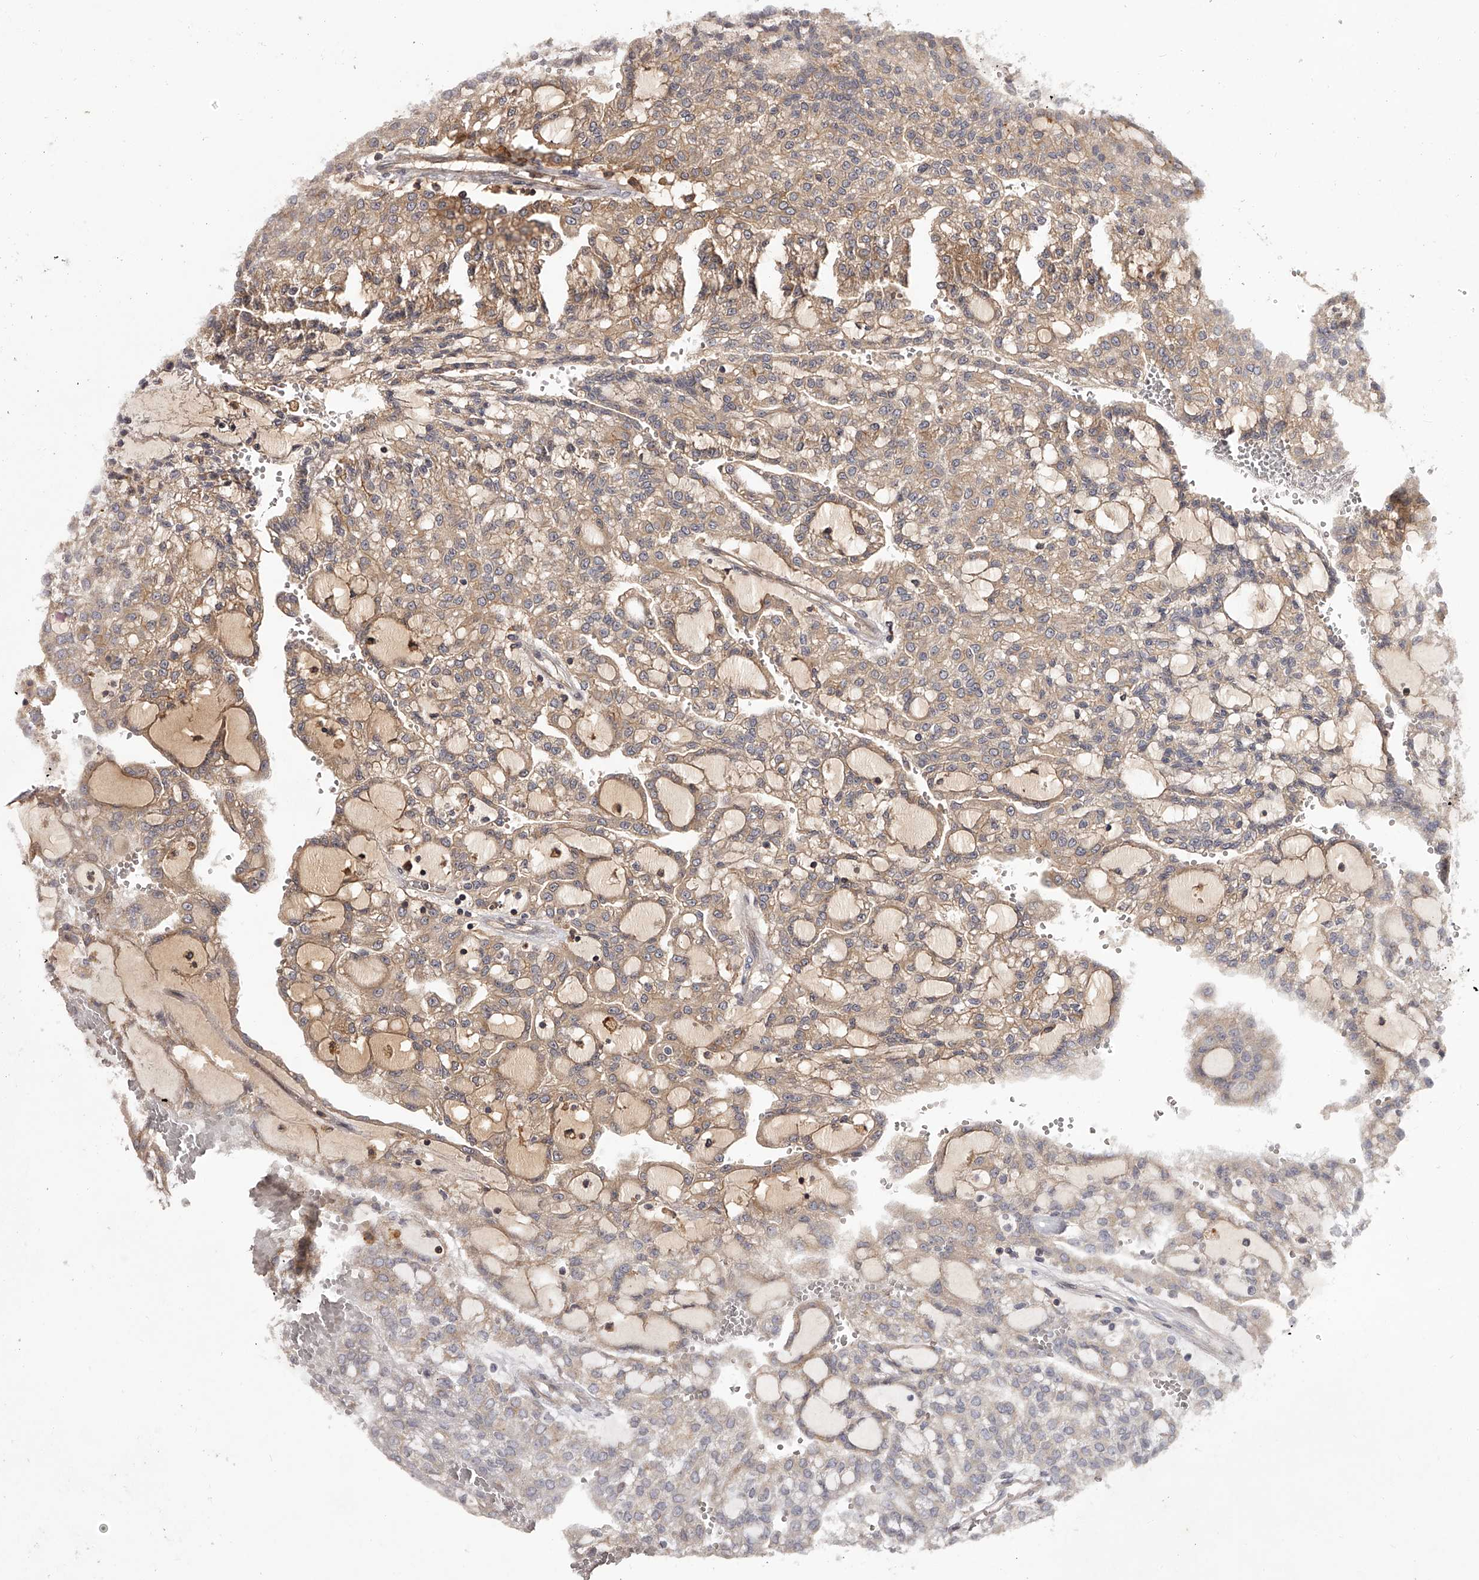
{"staining": {"intensity": "weak", "quantity": "25%-75%", "location": "cytoplasmic/membranous"}, "tissue": "renal cancer", "cell_type": "Tumor cells", "image_type": "cancer", "snomed": [{"axis": "morphology", "description": "Adenocarcinoma, NOS"}, {"axis": "topography", "description": "Kidney"}], "caption": "Immunohistochemical staining of adenocarcinoma (renal) exhibits low levels of weak cytoplasmic/membranous positivity in about 25%-75% of tumor cells.", "gene": "CRYZL1", "patient": {"sex": "male", "age": 63}}